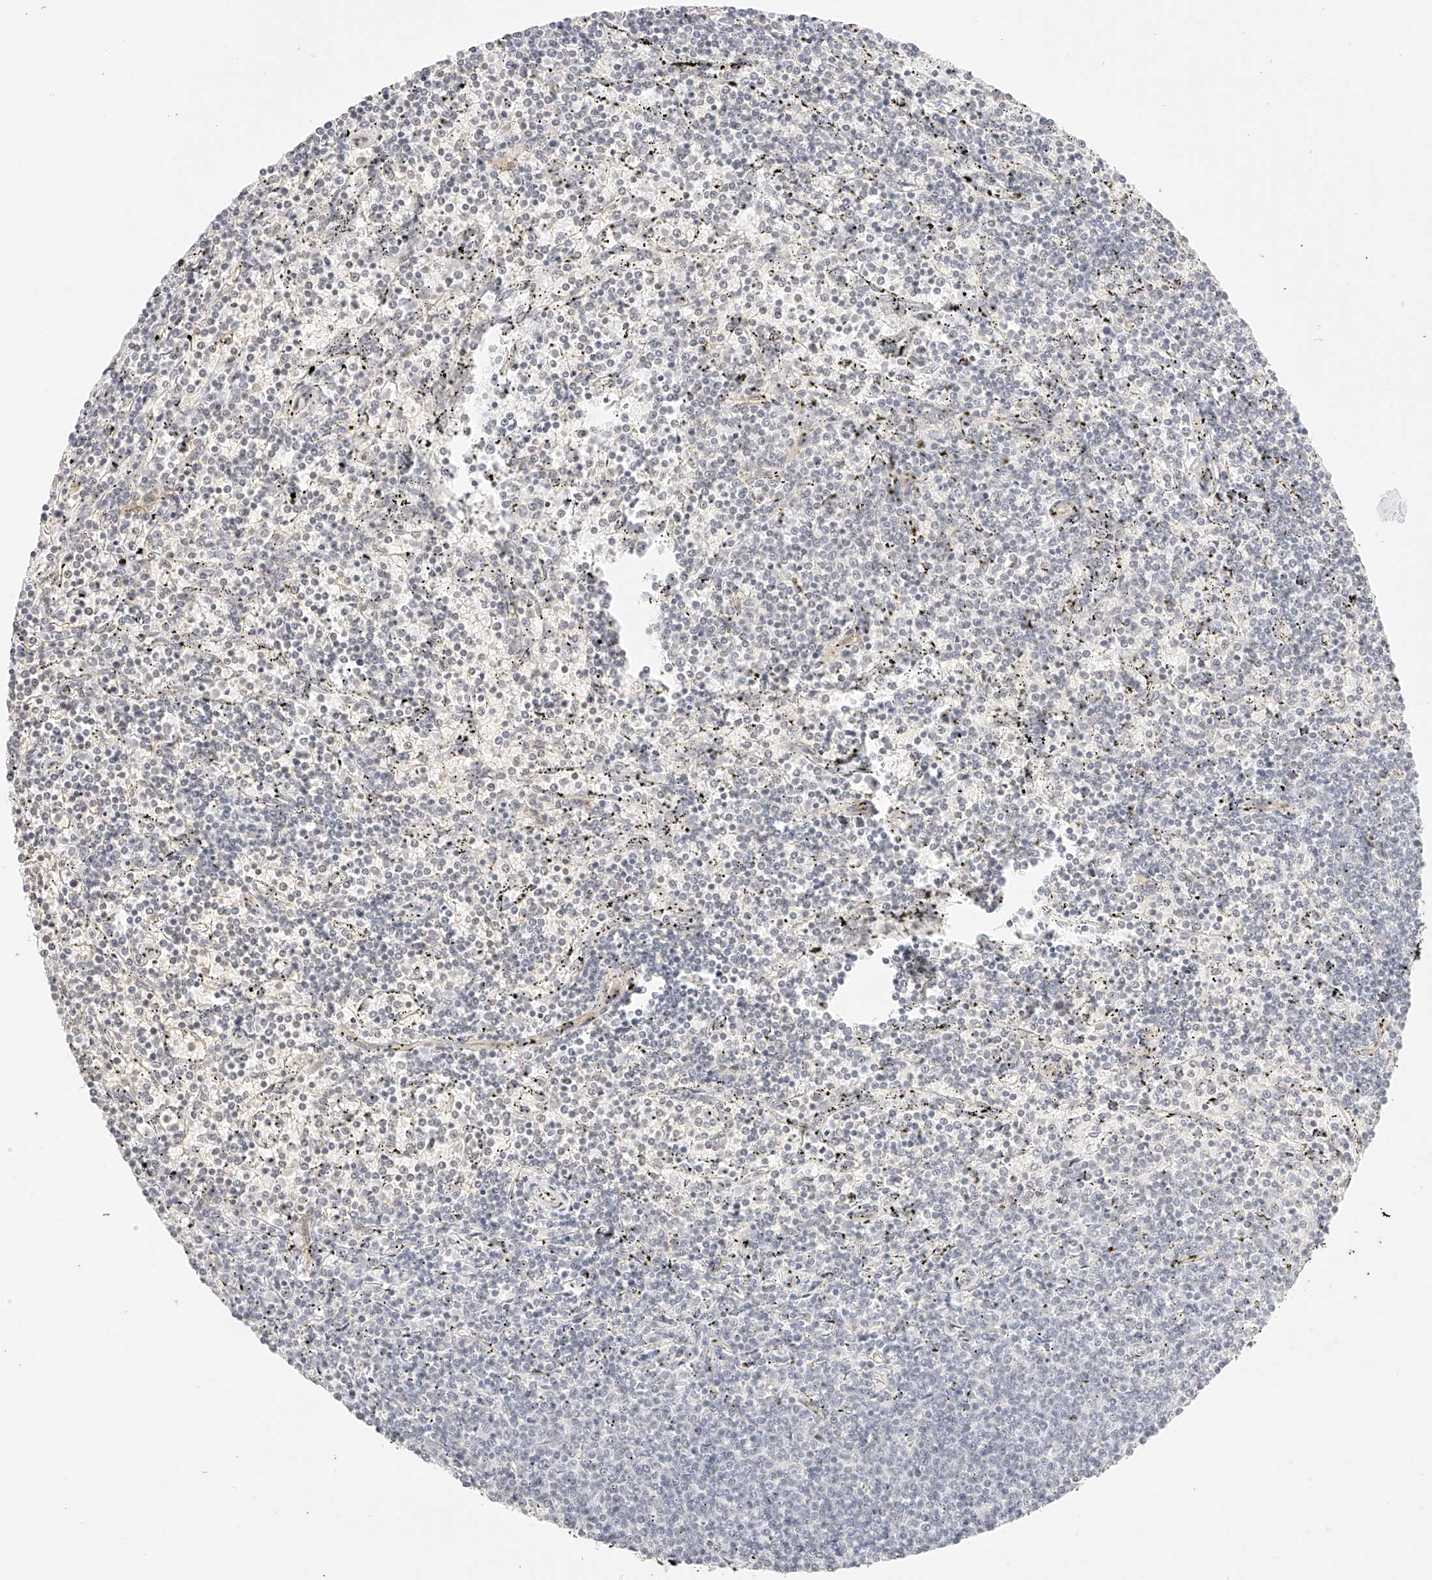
{"staining": {"intensity": "negative", "quantity": "none", "location": "none"}, "tissue": "lymphoma", "cell_type": "Tumor cells", "image_type": "cancer", "snomed": [{"axis": "morphology", "description": "Malignant lymphoma, non-Hodgkin's type, Low grade"}, {"axis": "topography", "description": "Spleen"}], "caption": "Immunohistochemical staining of low-grade malignant lymphoma, non-Hodgkin's type displays no significant positivity in tumor cells.", "gene": "ZFP69", "patient": {"sex": "female", "age": 50}}